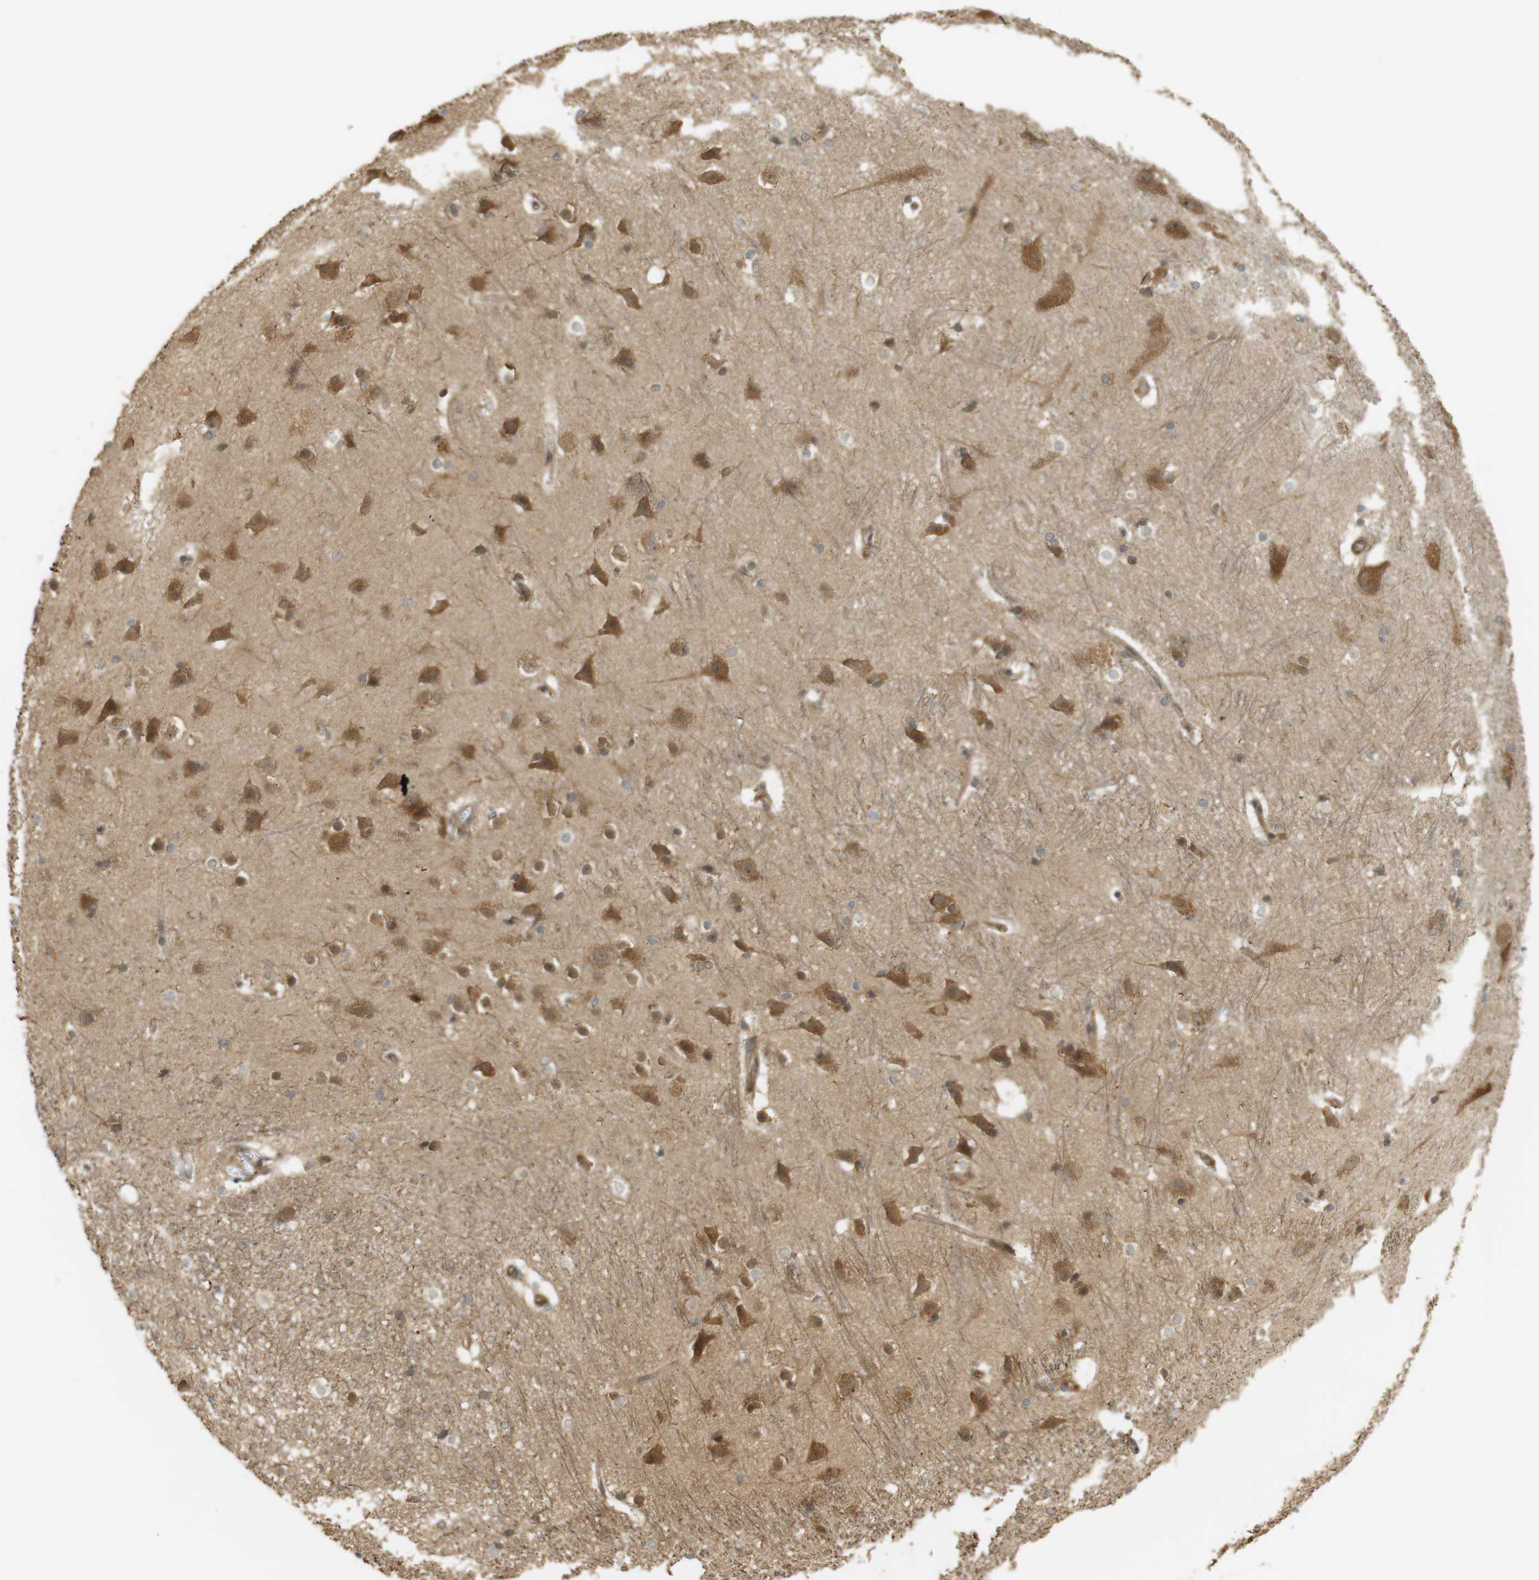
{"staining": {"intensity": "moderate", "quantity": ">75%", "location": "cytoplasmic/membranous"}, "tissue": "hippocampus", "cell_type": "Glial cells", "image_type": "normal", "snomed": [{"axis": "morphology", "description": "Normal tissue, NOS"}, {"axis": "topography", "description": "Hippocampus"}], "caption": "An image showing moderate cytoplasmic/membranous expression in approximately >75% of glial cells in unremarkable hippocampus, as visualized by brown immunohistochemical staining.", "gene": "PA2G4", "patient": {"sex": "female", "age": 19}}